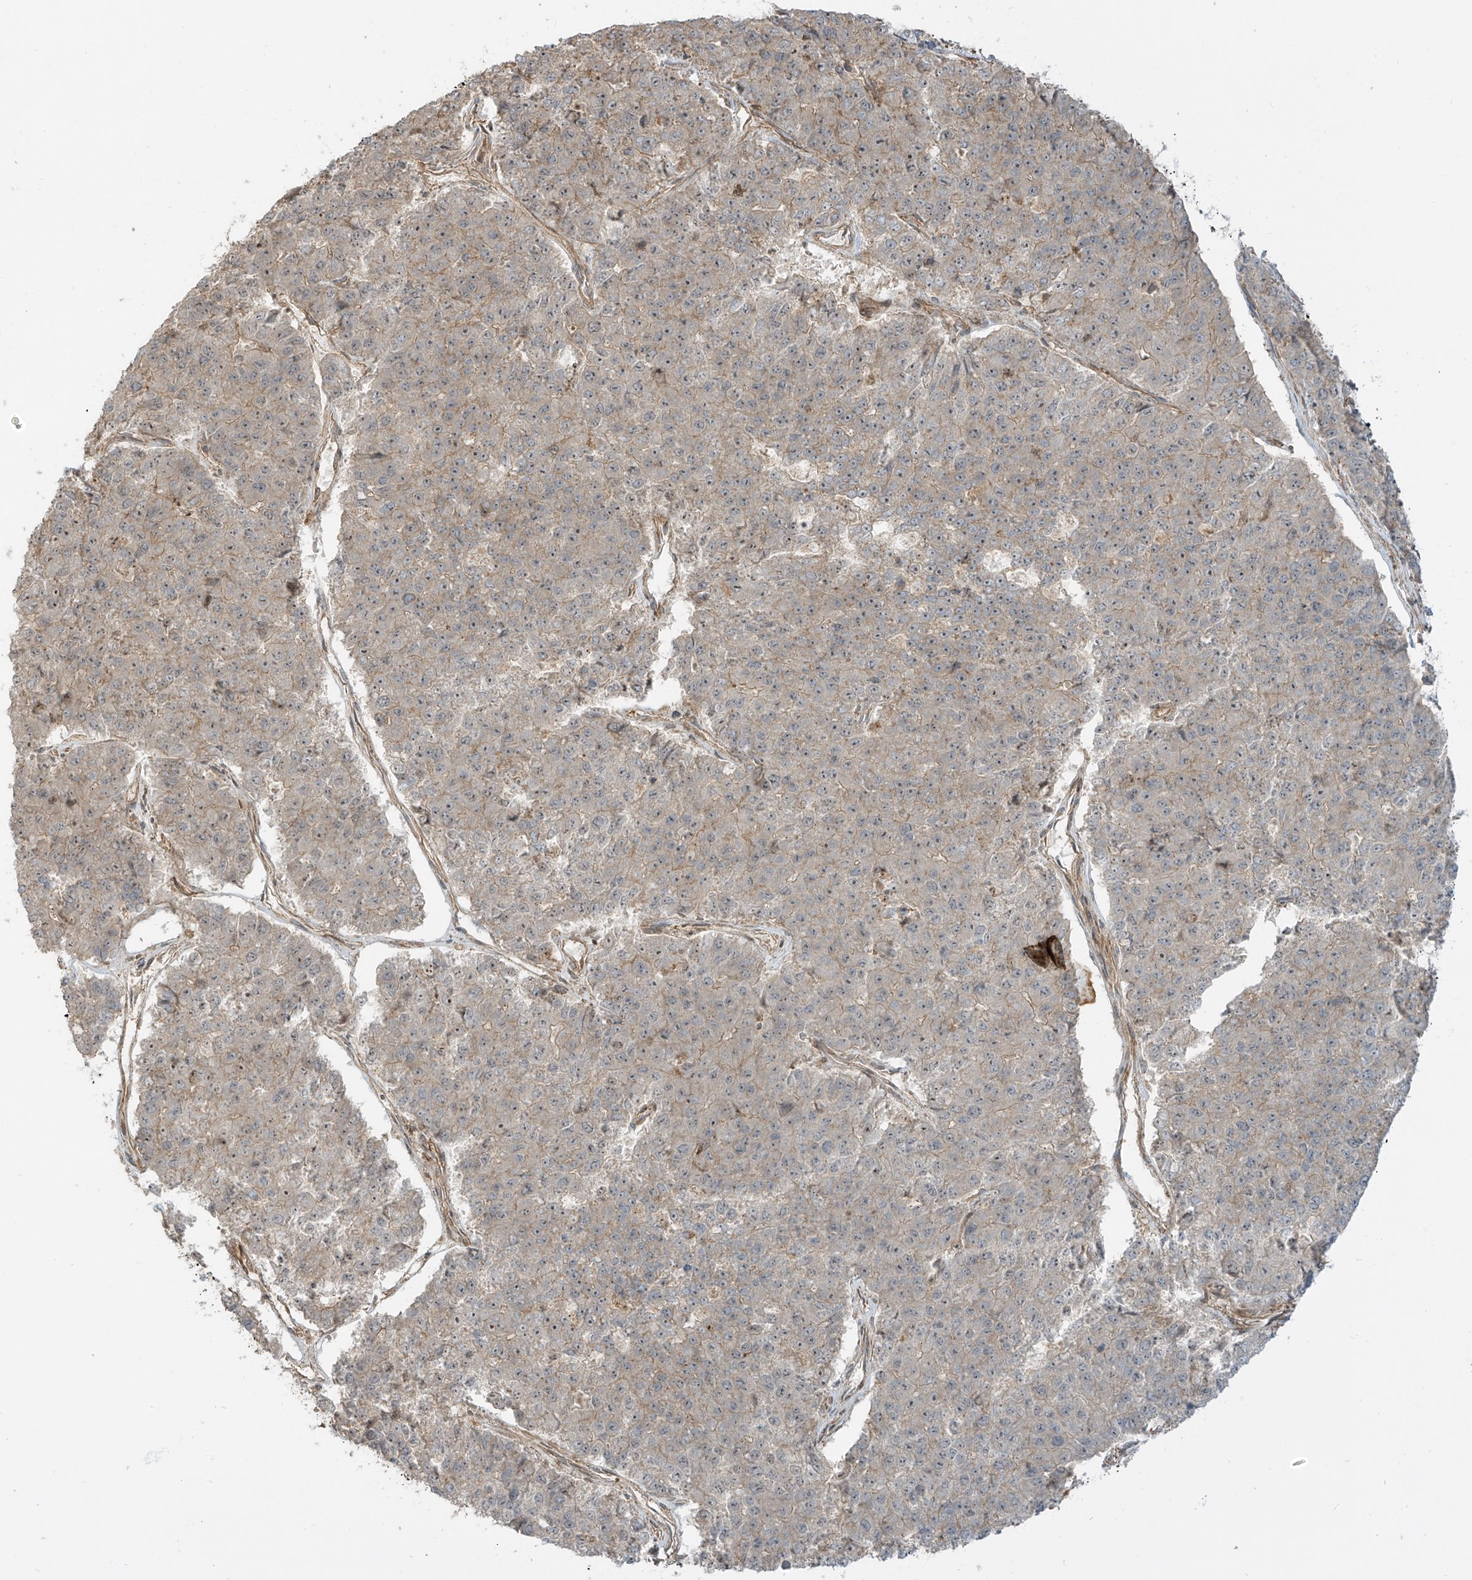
{"staining": {"intensity": "weak", "quantity": "<25%", "location": "cytoplasmic/membranous"}, "tissue": "pancreatic cancer", "cell_type": "Tumor cells", "image_type": "cancer", "snomed": [{"axis": "morphology", "description": "Adenocarcinoma, NOS"}, {"axis": "topography", "description": "Pancreas"}], "caption": "Immunohistochemistry photomicrograph of human pancreatic cancer stained for a protein (brown), which demonstrates no staining in tumor cells.", "gene": "ENTR1", "patient": {"sex": "male", "age": 50}}